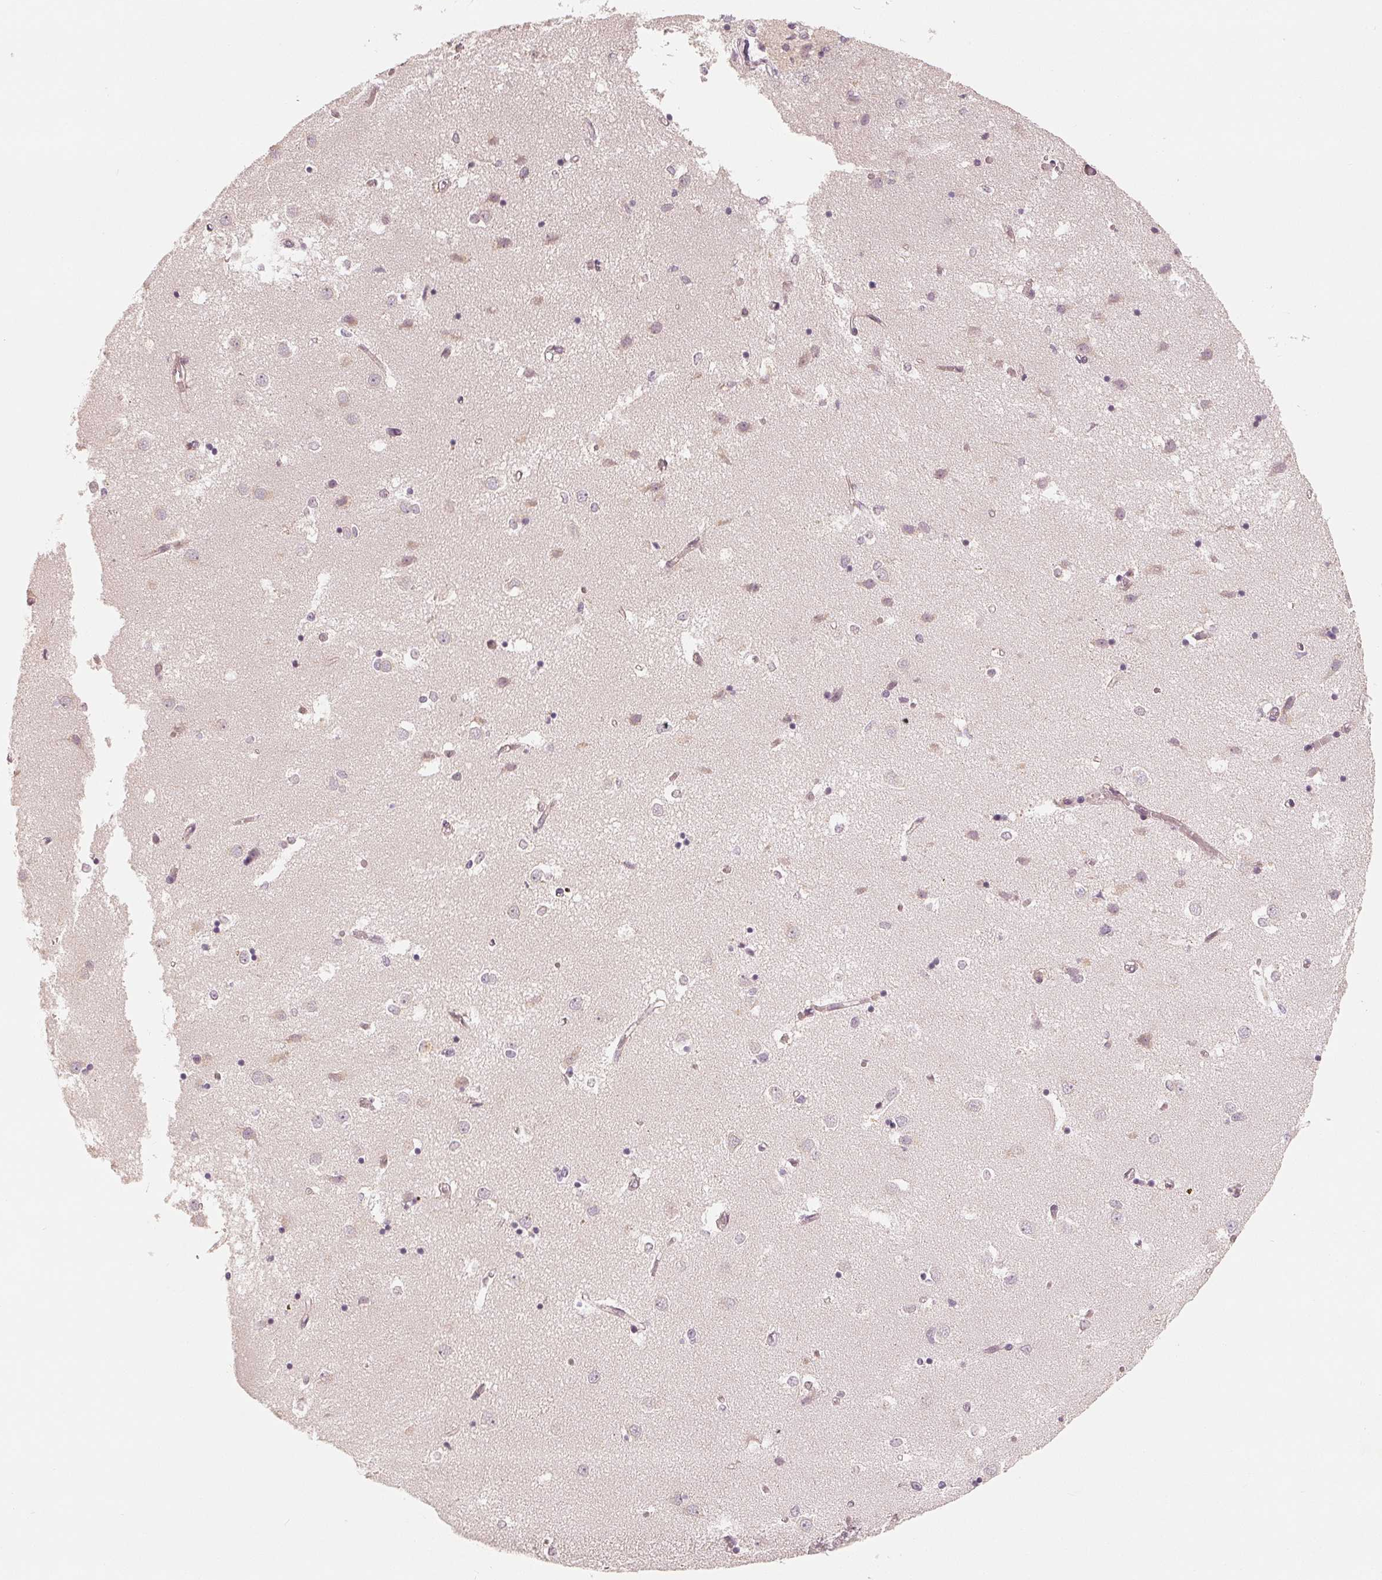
{"staining": {"intensity": "weak", "quantity": "<25%", "location": "cytoplasmic/membranous"}, "tissue": "caudate", "cell_type": "Glial cells", "image_type": "normal", "snomed": [{"axis": "morphology", "description": "Normal tissue, NOS"}, {"axis": "topography", "description": "Lateral ventricle wall"}], "caption": "DAB immunohistochemical staining of normal caudate exhibits no significant positivity in glial cells. (Immunohistochemistry, brightfield microscopy, high magnification).", "gene": "TMSB15B", "patient": {"sex": "male", "age": 54}}